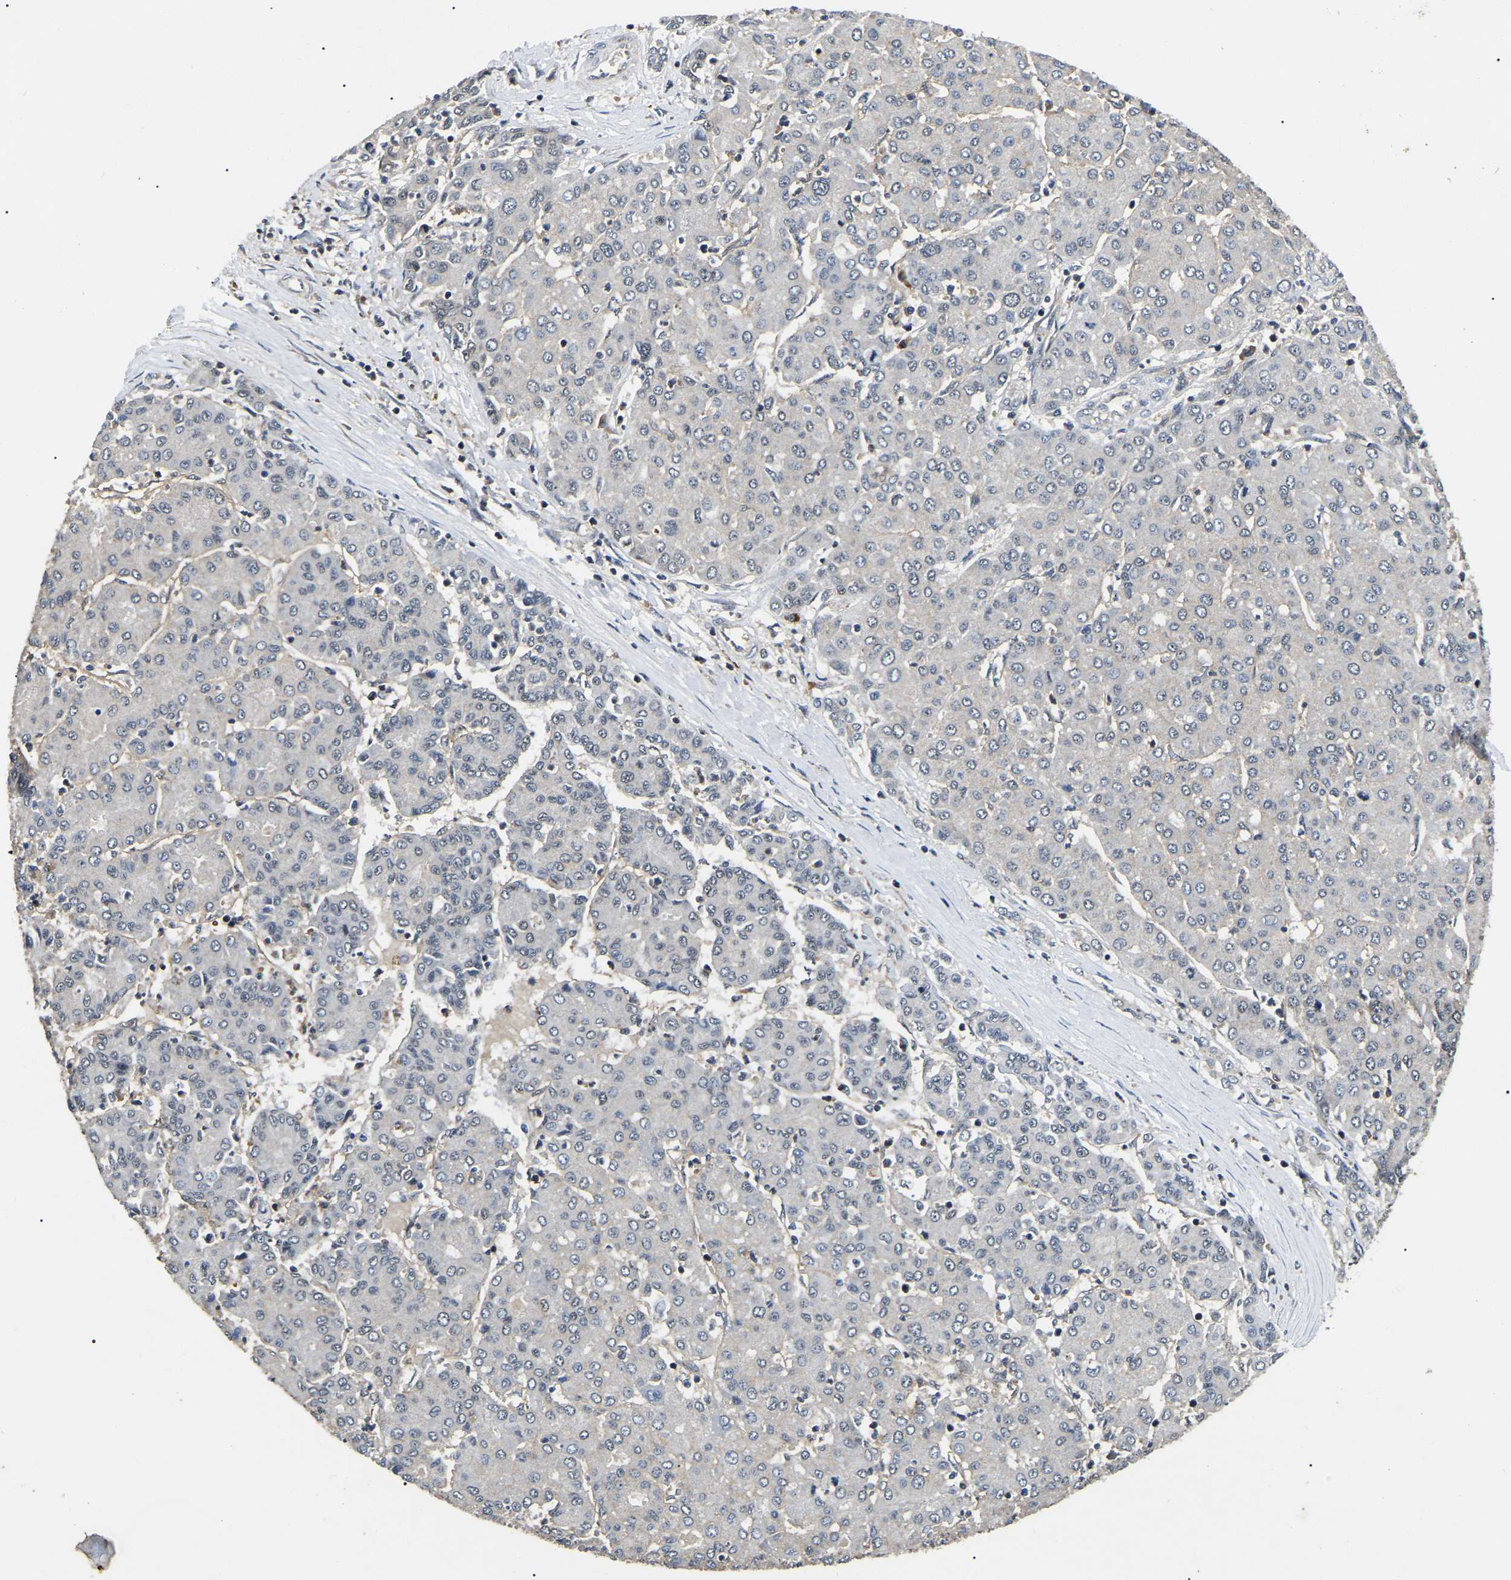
{"staining": {"intensity": "negative", "quantity": "none", "location": "none"}, "tissue": "liver cancer", "cell_type": "Tumor cells", "image_type": "cancer", "snomed": [{"axis": "morphology", "description": "Carcinoma, Hepatocellular, NOS"}, {"axis": "topography", "description": "Liver"}], "caption": "IHC of human liver cancer demonstrates no positivity in tumor cells.", "gene": "RBM28", "patient": {"sex": "male", "age": 65}}